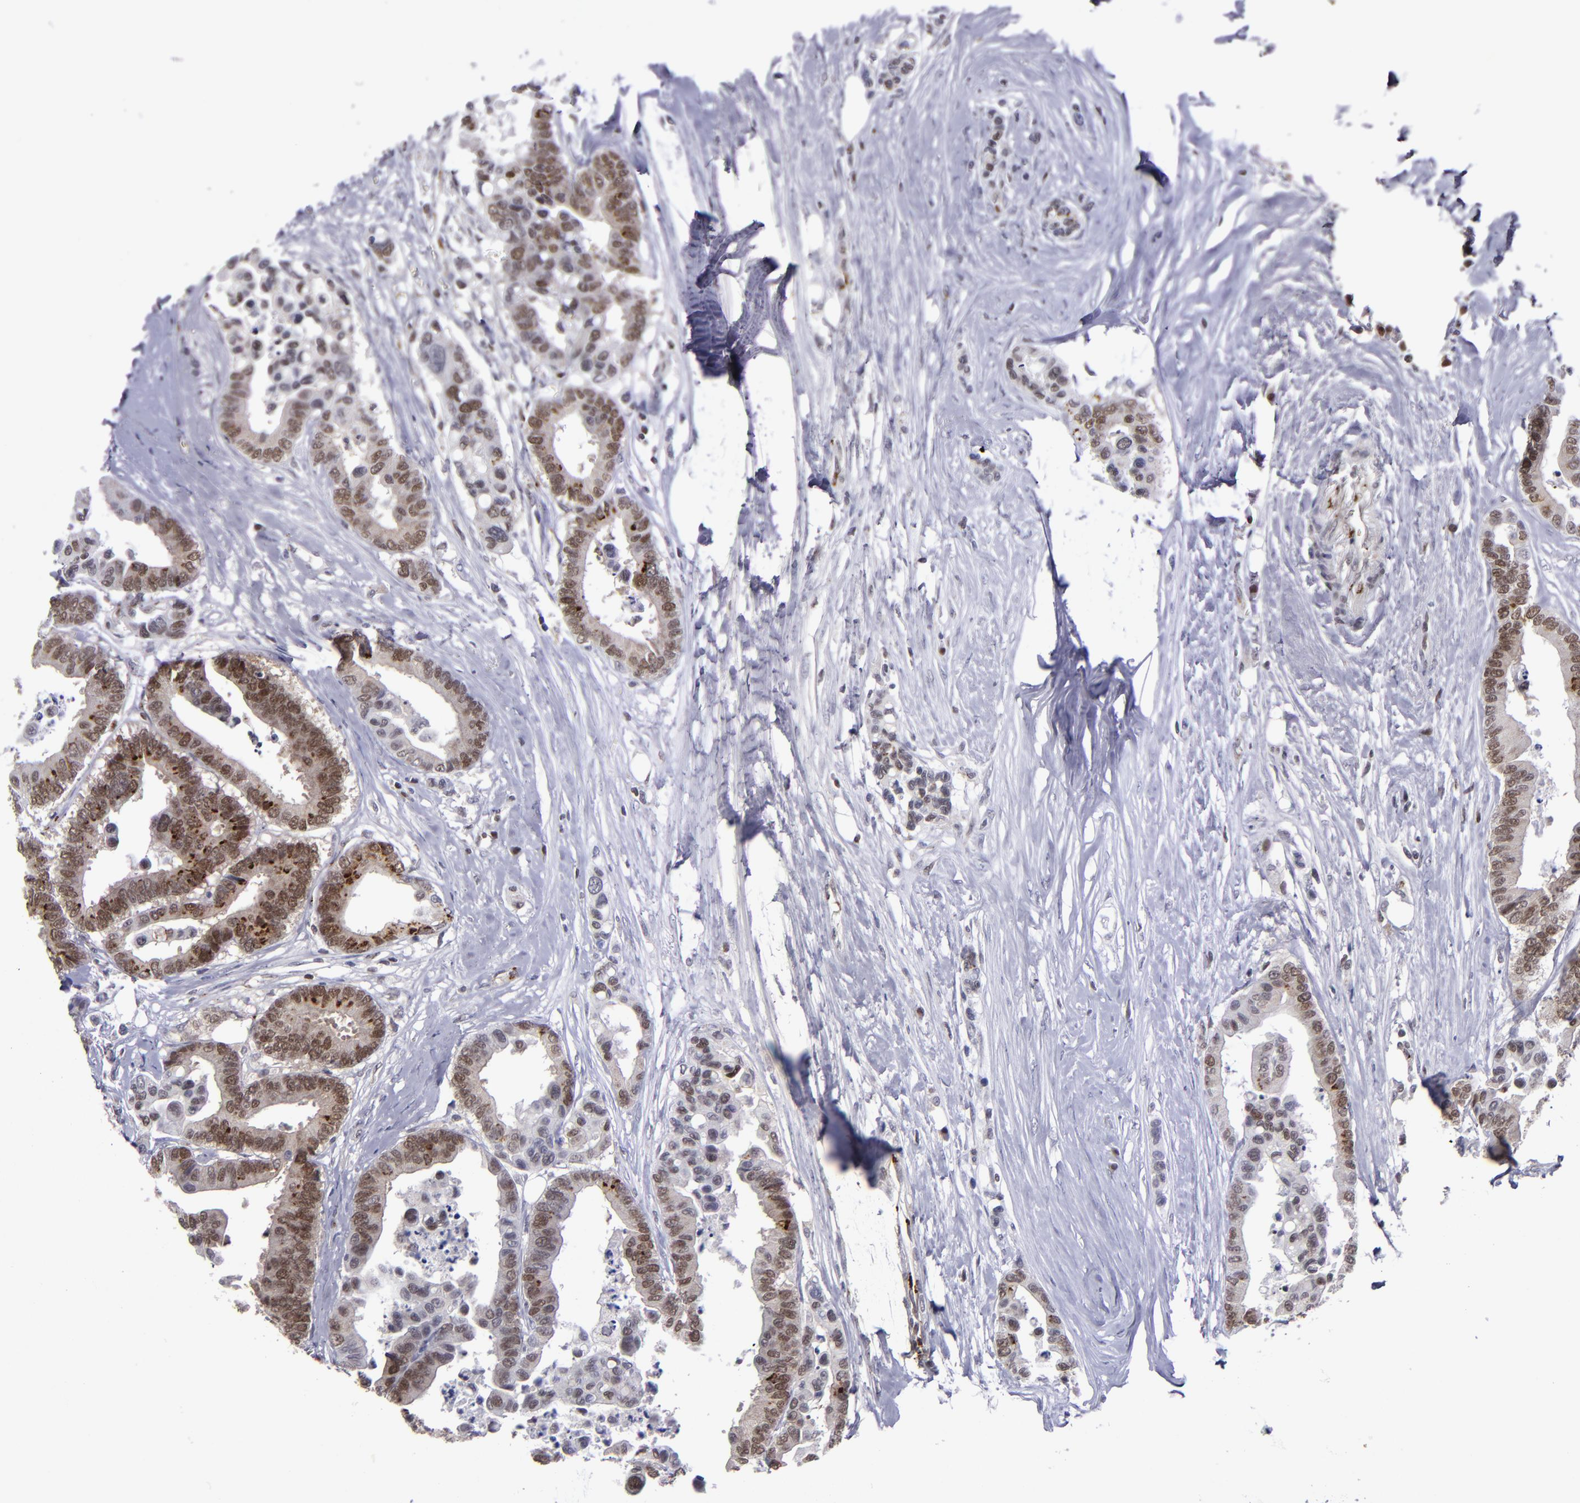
{"staining": {"intensity": "strong", "quantity": ">75%", "location": "nuclear"}, "tissue": "colorectal cancer", "cell_type": "Tumor cells", "image_type": "cancer", "snomed": [{"axis": "morphology", "description": "Adenocarcinoma, NOS"}, {"axis": "topography", "description": "Colon"}], "caption": "Strong nuclear protein staining is present in approximately >75% of tumor cells in colorectal adenocarcinoma.", "gene": "MGMT", "patient": {"sex": "male", "age": 82}}